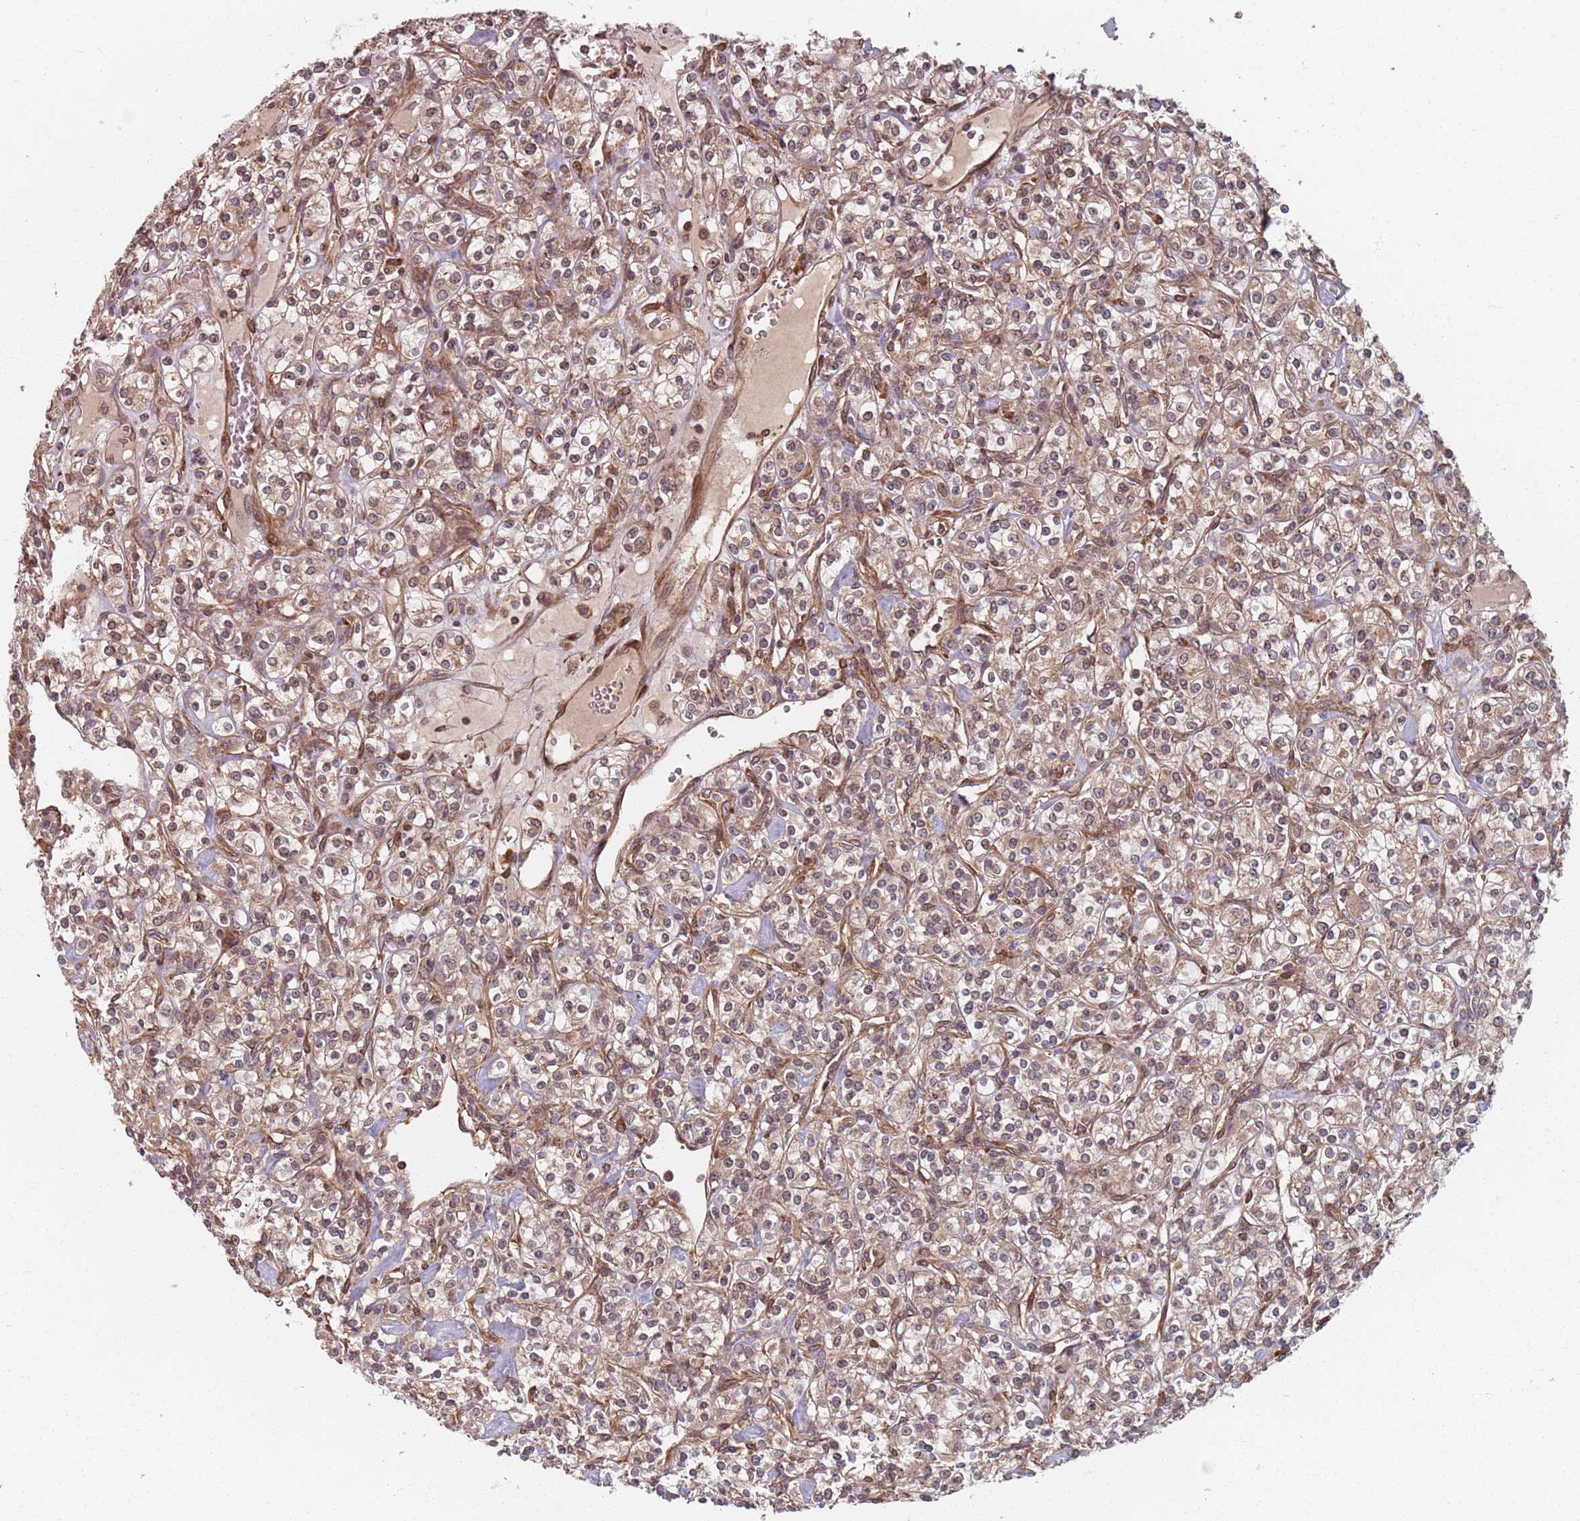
{"staining": {"intensity": "moderate", "quantity": ">75%", "location": "cytoplasmic/membranous"}, "tissue": "renal cancer", "cell_type": "Tumor cells", "image_type": "cancer", "snomed": [{"axis": "morphology", "description": "Adenocarcinoma, NOS"}, {"axis": "topography", "description": "Kidney"}], "caption": "DAB (3,3'-diaminobenzidine) immunohistochemical staining of human renal cancer demonstrates moderate cytoplasmic/membranous protein expression in about >75% of tumor cells.", "gene": "NOTCH3", "patient": {"sex": "male", "age": 77}}